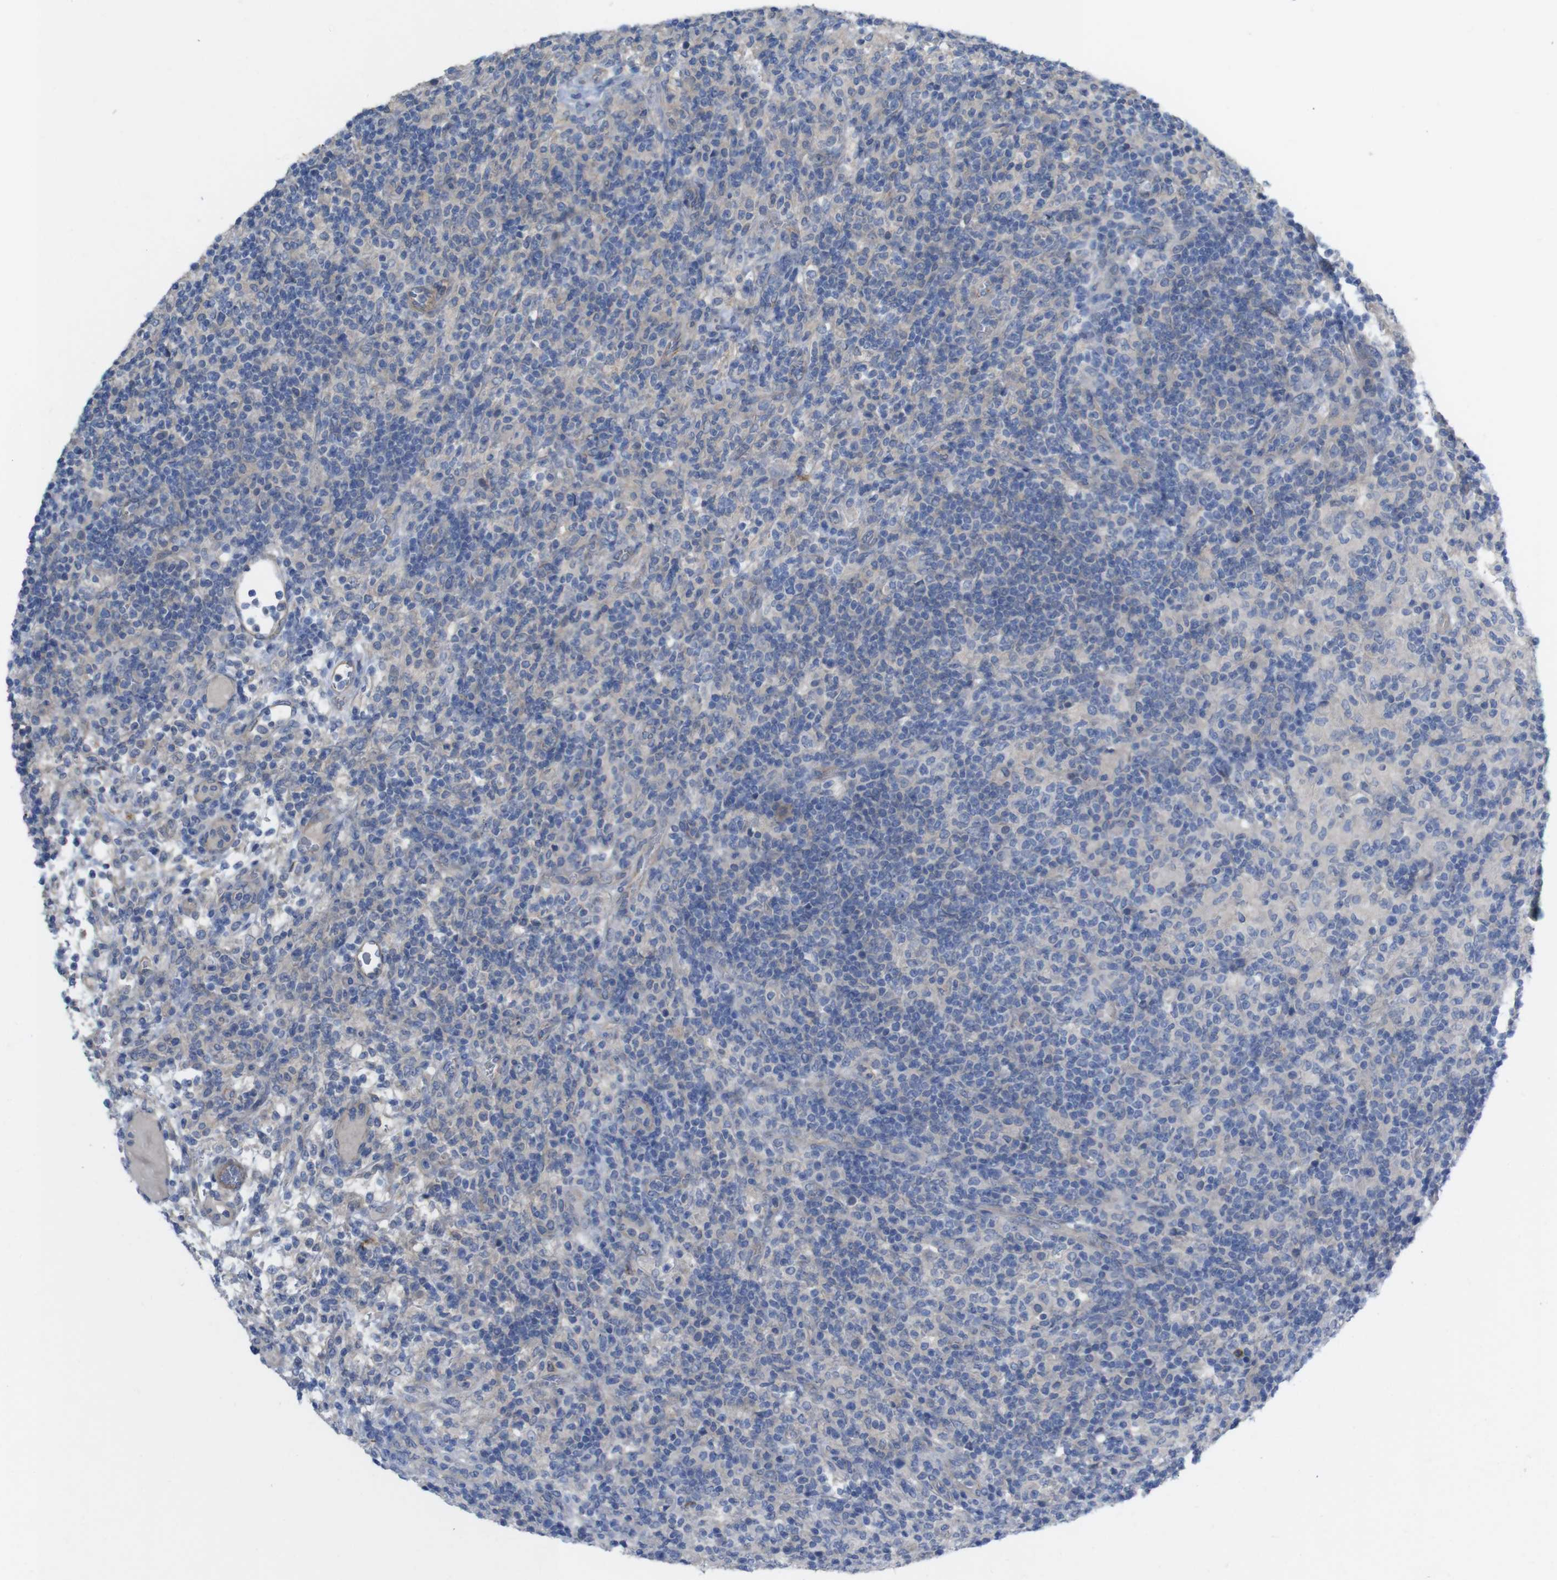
{"staining": {"intensity": "negative", "quantity": "none", "location": "none"}, "tissue": "lymphoma", "cell_type": "Tumor cells", "image_type": "cancer", "snomed": [{"axis": "morphology", "description": "Hodgkin's disease, NOS"}, {"axis": "topography", "description": "Lymph node"}], "caption": "The IHC micrograph has no significant expression in tumor cells of Hodgkin's disease tissue.", "gene": "KIDINS220", "patient": {"sex": "male", "age": 70}}